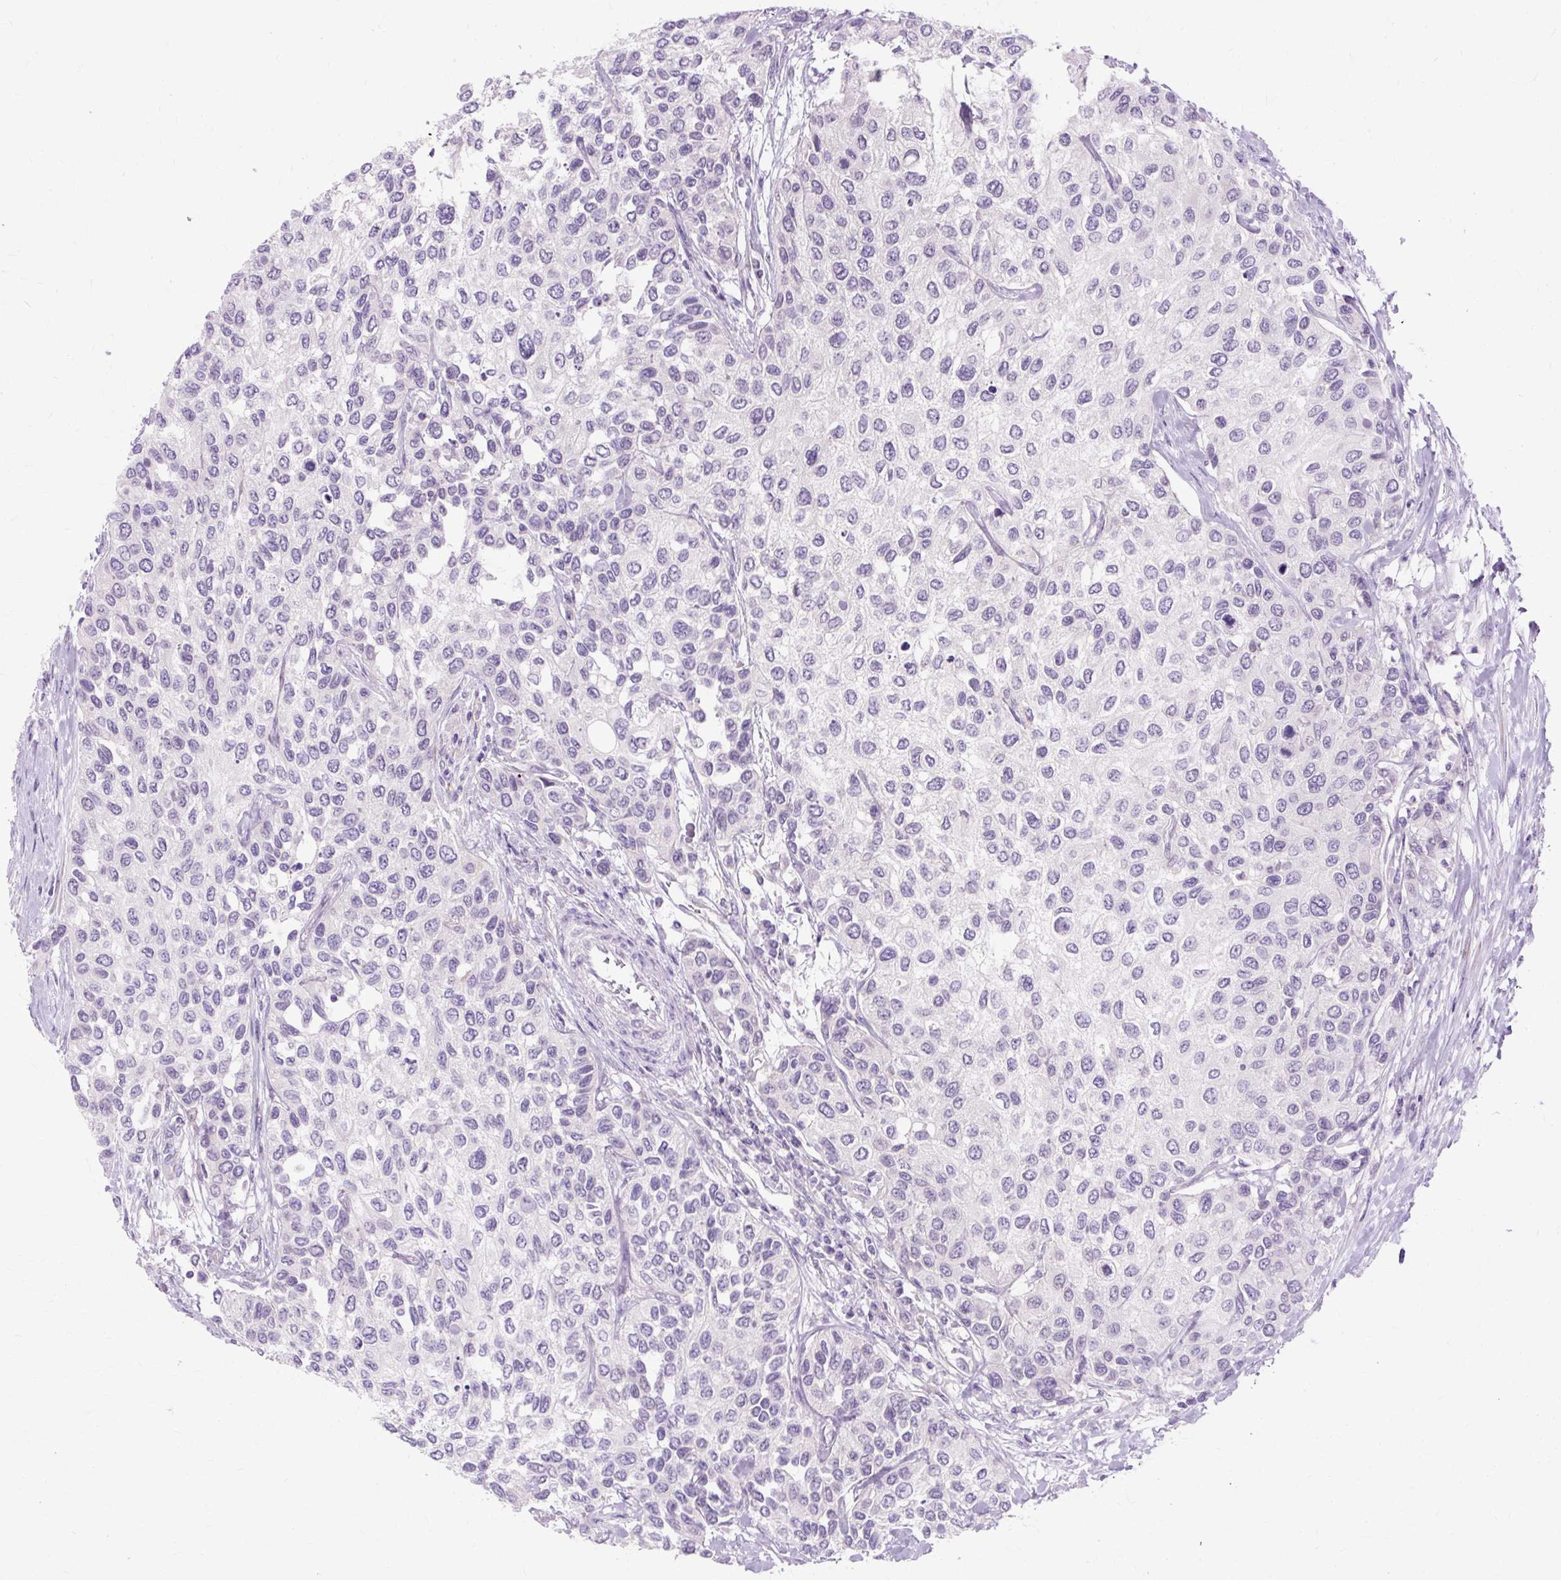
{"staining": {"intensity": "negative", "quantity": "none", "location": "none"}, "tissue": "urothelial cancer", "cell_type": "Tumor cells", "image_type": "cancer", "snomed": [{"axis": "morphology", "description": "Normal tissue, NOS"}, {"axis": "morphology", "description": "Urothelial carcinoma, High grade"}, {"axis": "topography", "description": "Vascular tissue"}, {"axis": "topography", "description": "Urinary bladder"}], "caption": "Immunohistochemistry image of human urothelial cancer stained for a protein (brown), which demonstrates no expression in tumor cells. (DAB immunohistochemistry, high magnification).", "gene": "ZNF35", "patient": {"sex": "female", "age": 56}}